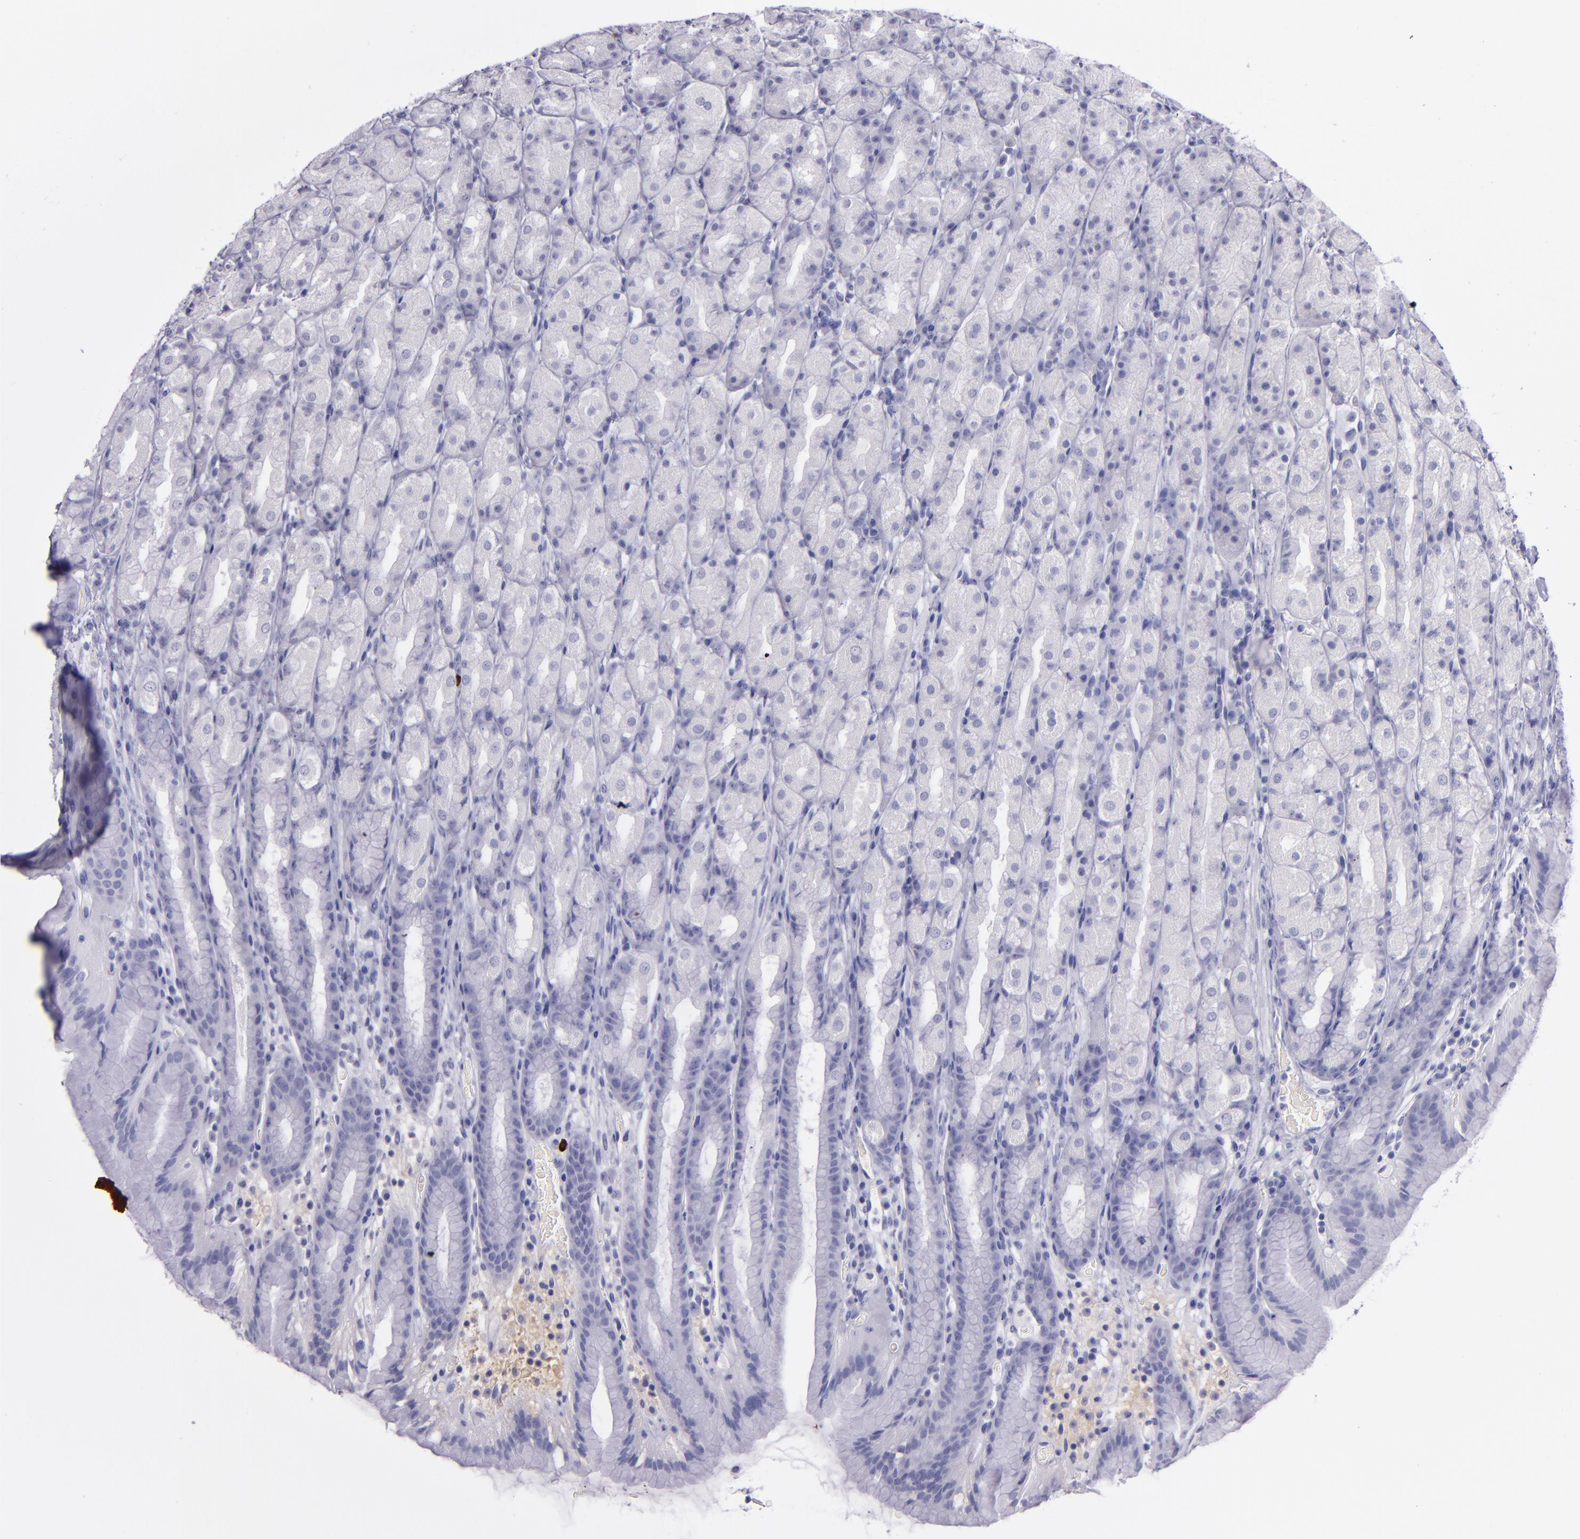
{"staining": {"intensity": "negative", "quantity": "none", "location": "none"}, "tissue": "stomach", "cell_type": "Glandular cells", "image_type": "normal", "snomed": [{"axis": "morphology", "description": "Normal tissue, NOS"}, {"axis": "topography", "description": "Stomach, upper"}], "caption": "DAB (3,3'-diaminobenzidine) immunohistochemical staining of normal stomach shows no significant staining in glandular cells.", "gene": "TNNT3", "patient": {"sex": "male", "age": 68}}